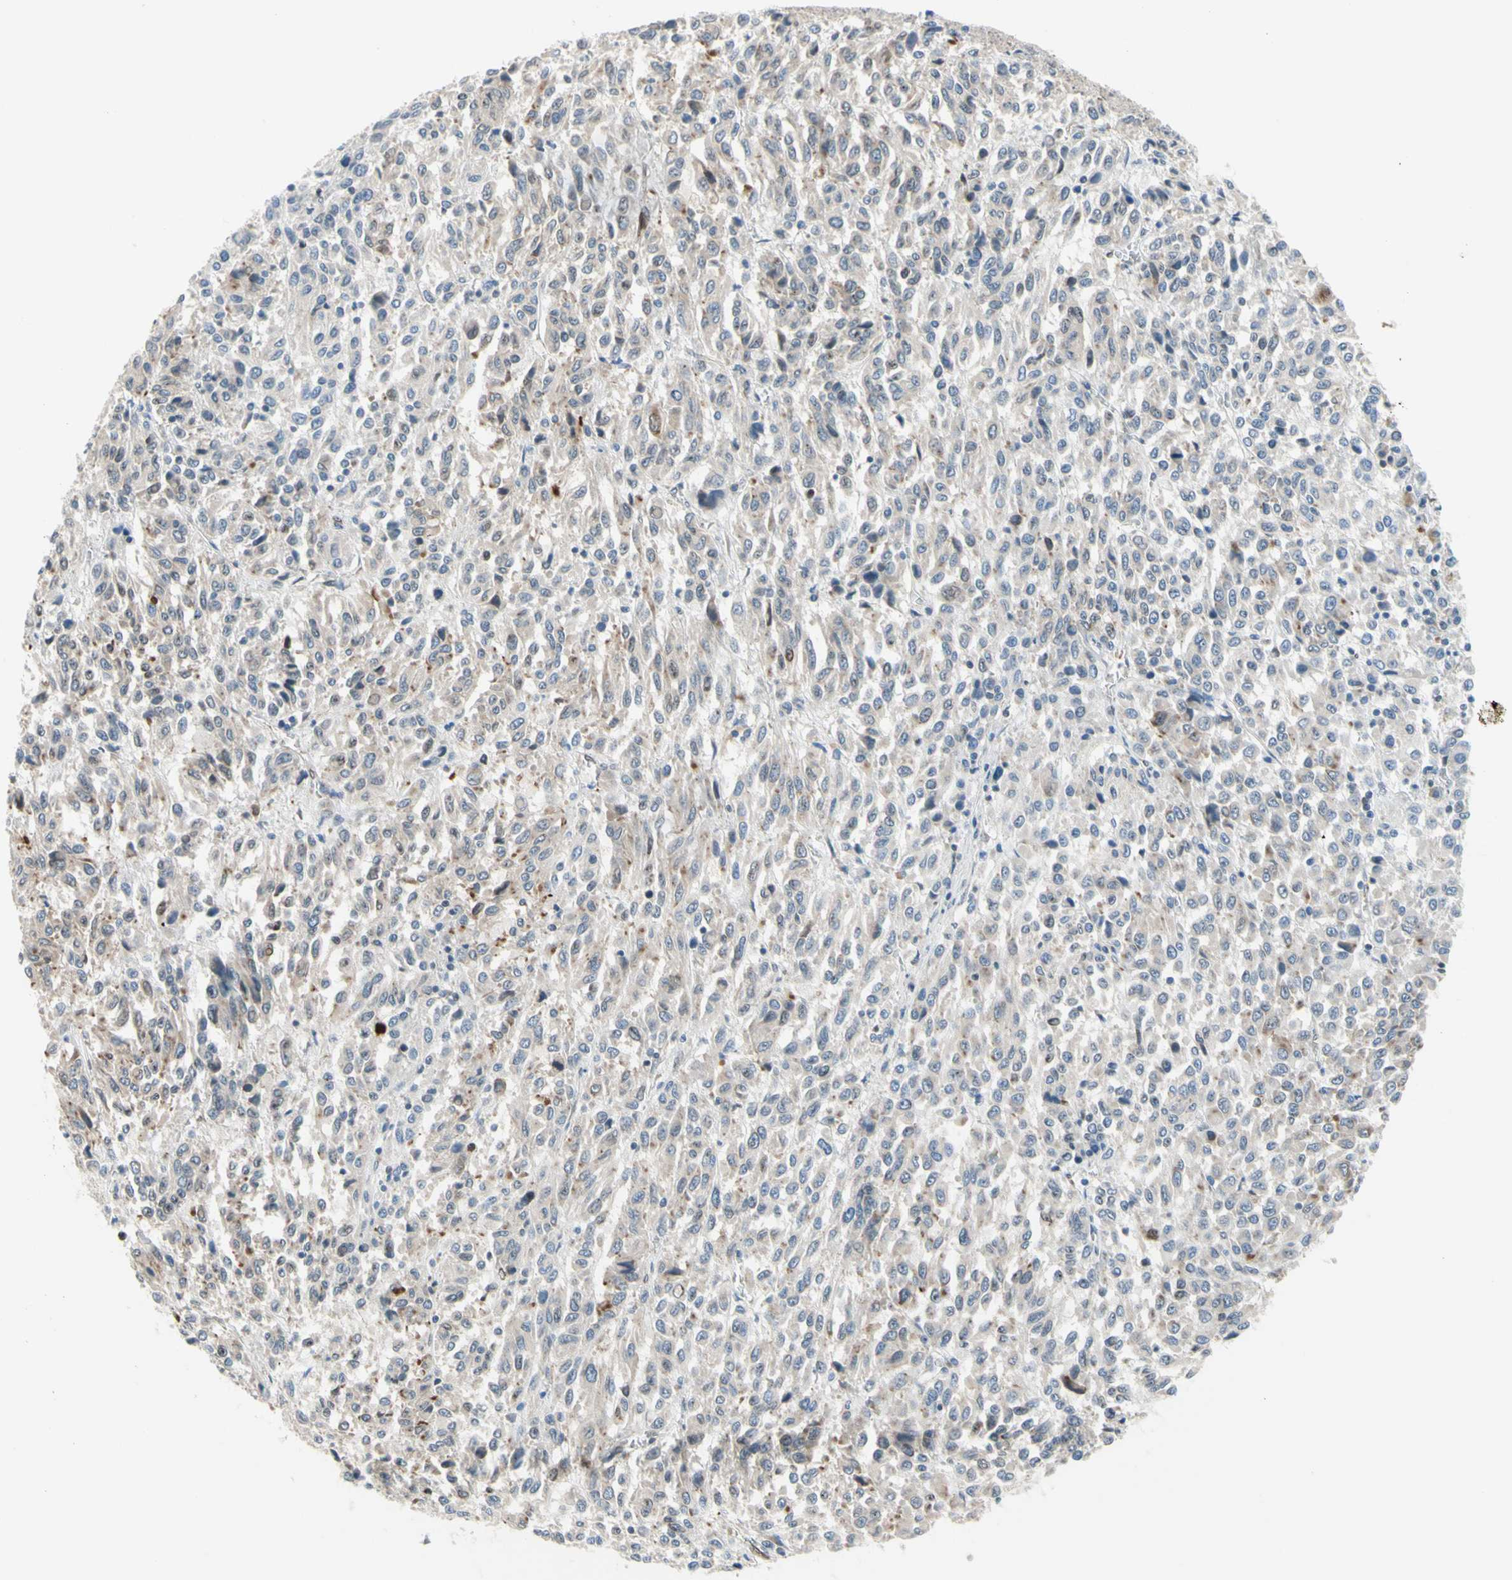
{"staining": {"intensity": "weak", "quantity": ">75%", "location": "cytoplasmic/membranous"}, "tissue": "melanoma", "cell_type": "Tumor cells", "image_type": "cancer", "snomed": [{"axis": "morphology", "description": "Malignant melanoma, Metastatic site"}, {"axis": "topography", "description": "Lung"}], "caption": "High-power microscopy captured an immunohistochemistry (IHC) image of melanoma, revealing weak cytoplasmic/membranous staining in about >75% of tumor cells.", "gene": "TRAF2", "patient": {"sex": "male", "age": 64}}